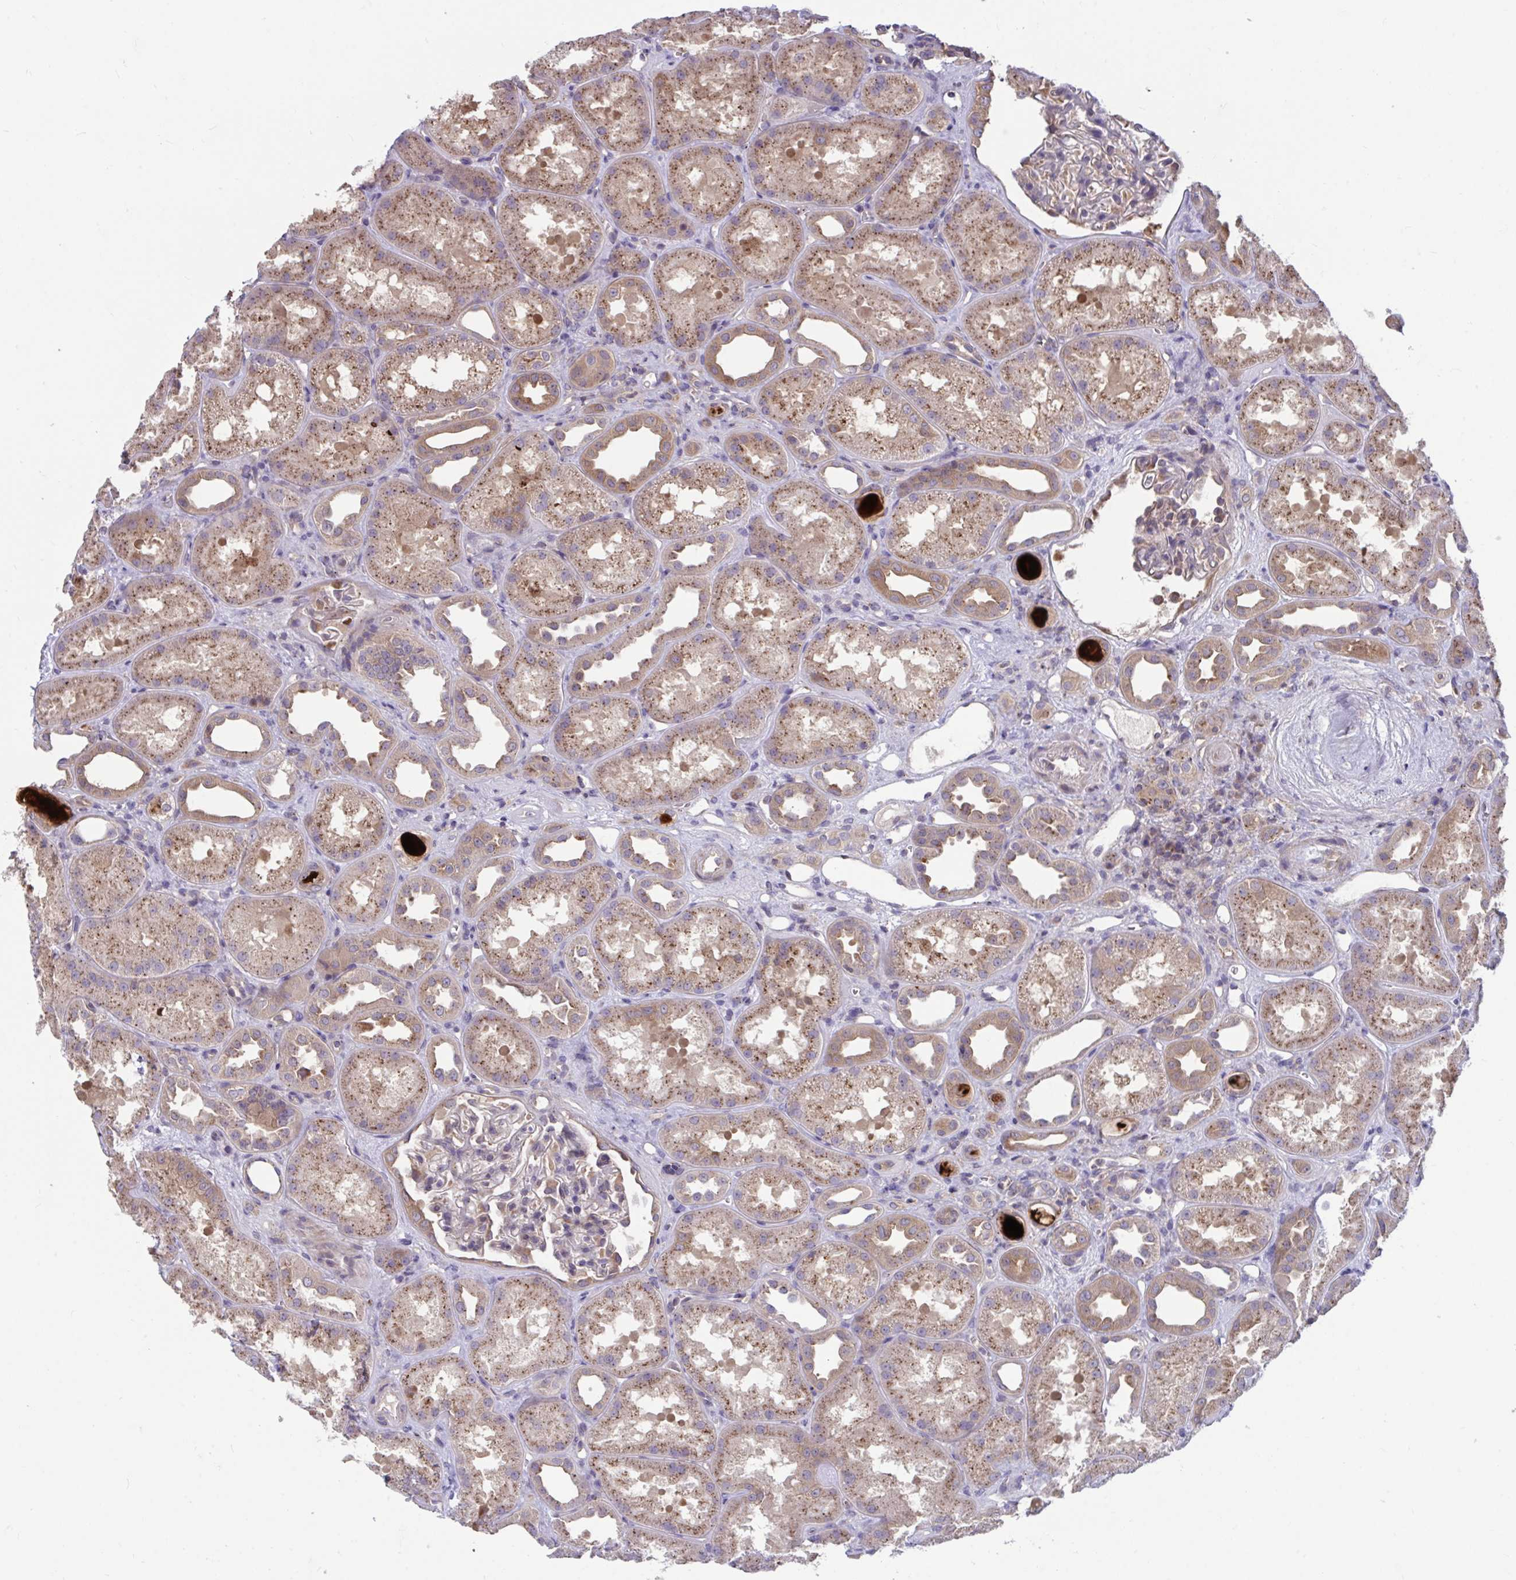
{"staining": {"intensity": "moderate", "quantity": "<25%", "location": "cytoplasmic/membranous"}, "tissue": "kidney", "cell_type": "Cells in glomeruli", "image_type": "normal", "snomed": [{"axis": "morphology", "description": "Normal tissue, NOS"}, {"axis": "topography", "description": "Kidney"}], "caption": "This is a micrograph of IHC staining of unremarkable kidney, which shows moderate staining in the cytoplasmic/membranous of cells in glomeruli.", "gene": "IST1", "patient": {"sex": "male", "age": 61}}